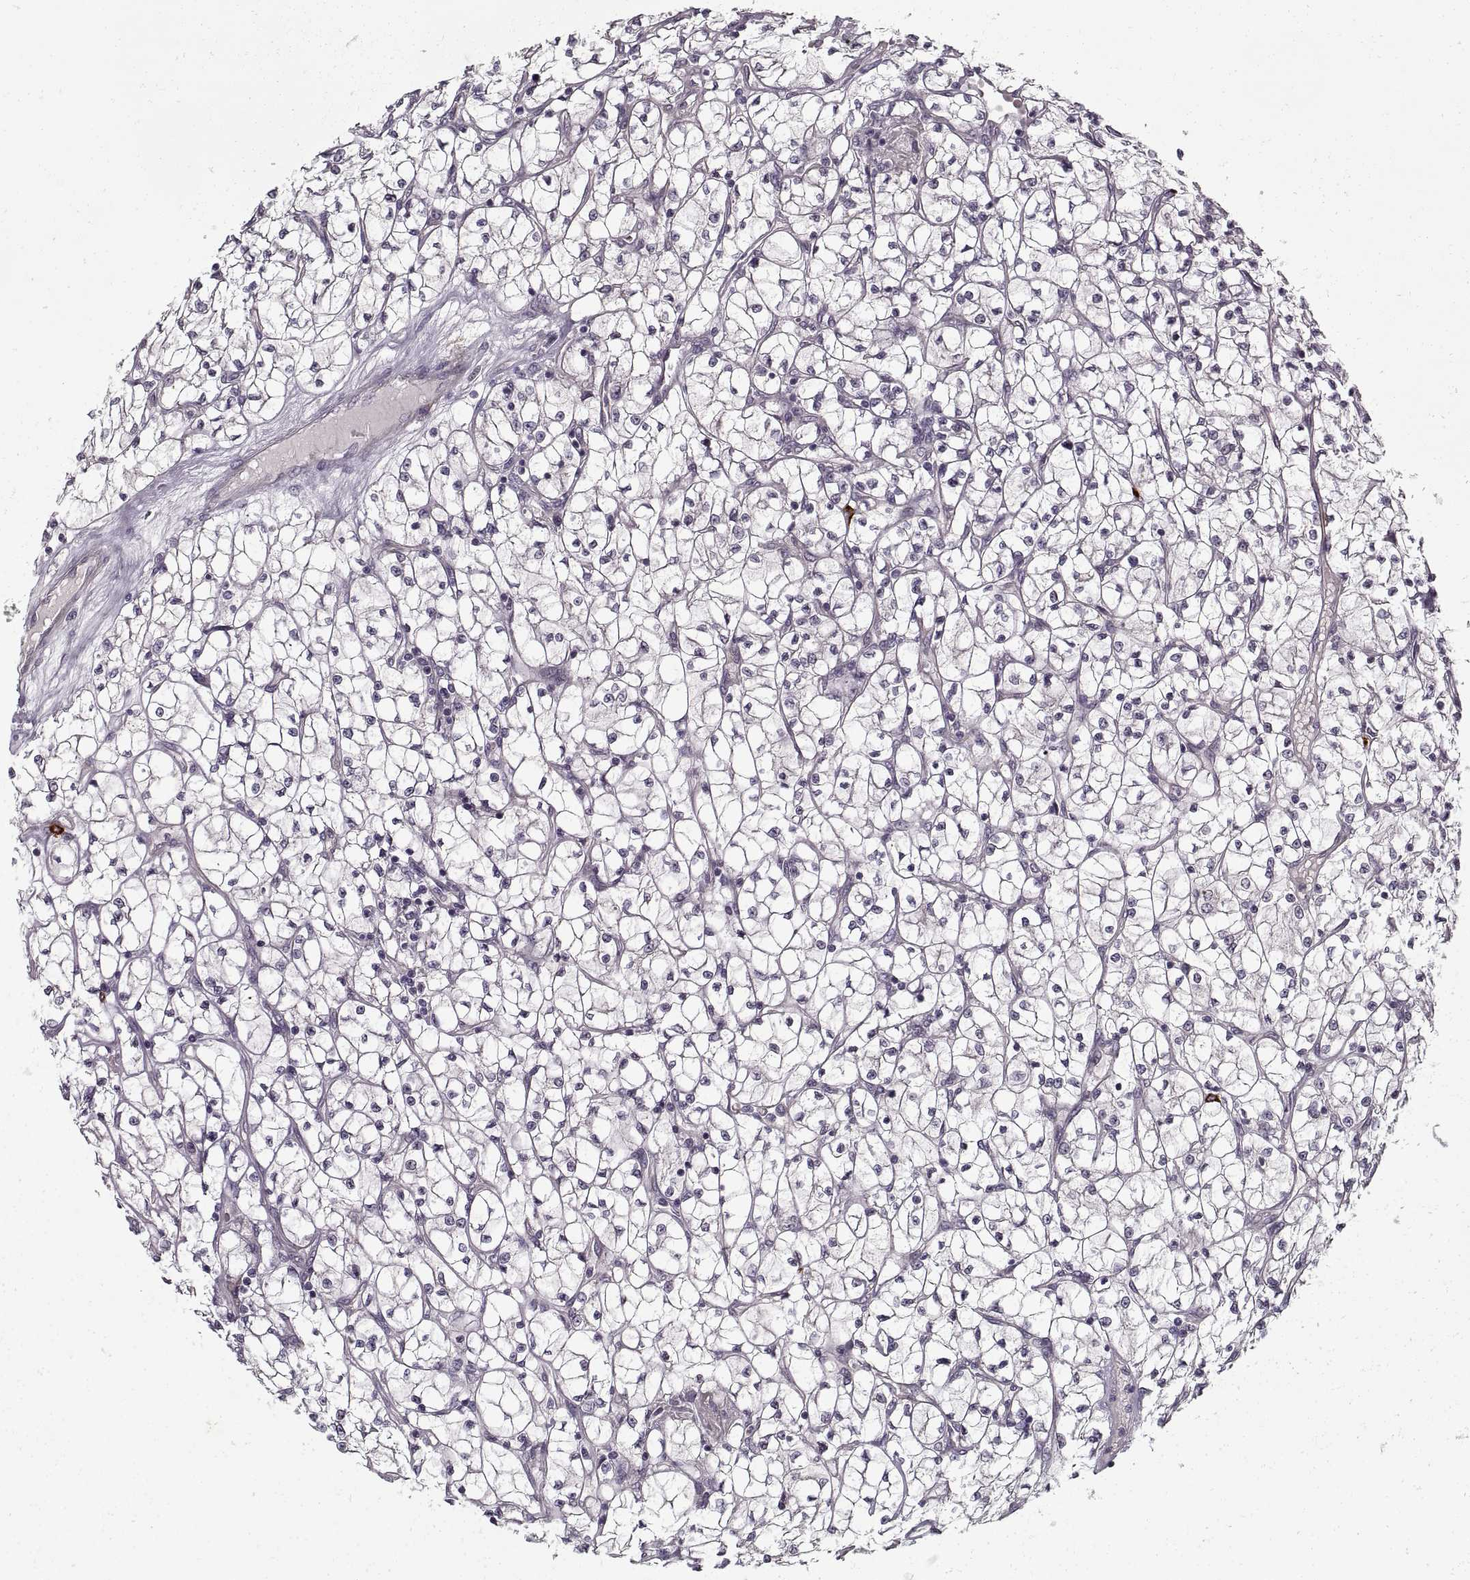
{"staining": {"intensity": "negative", "quantity": "none", "location": "none"}, "tissue": "renal cancer", "cell_type": "Tumor cells", "image_type": "cancer", "snomed": [{"axis": "morphology", "description": "Adenocarcinoma, NOS"}, {"axis": "topography", "description": "Kidney"}], "caption": "Protein analysis of renal cancer exhibits no significant positivity in tumor cells. (DAB (3,3'-diaminobenzidine) immunohistochemistry (IHC) visualized using brightfield microscopy, high magnification).", "gene": "LAMB2", "patient": {"sex": "female", "age": 64}}